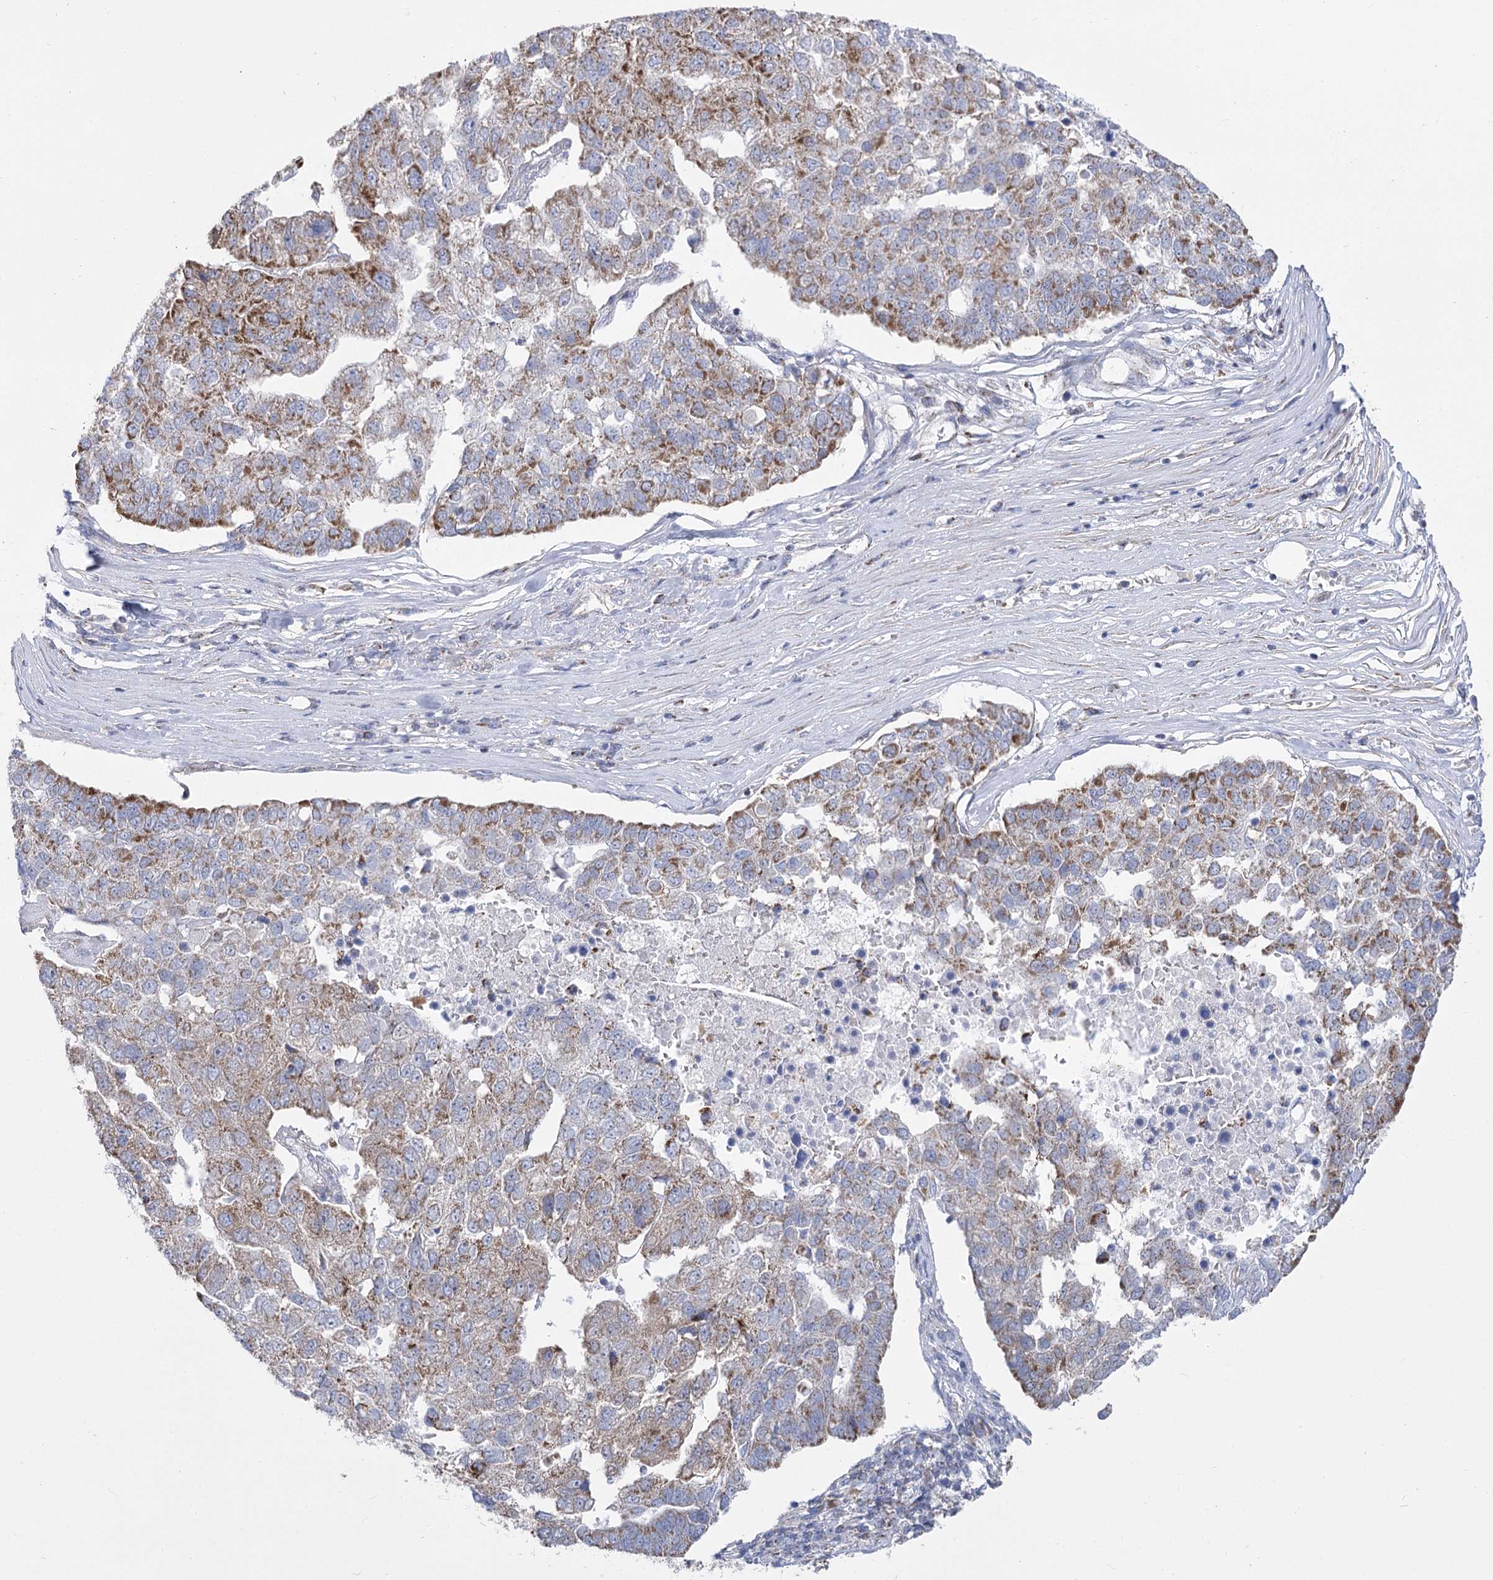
{"staining": {"intensity": "moderate", "quantity": "25%-75%", "location": "cytoplasmic/membranous"}, "tissue": "pancreatic cancer", "cell_type": "Tumor cells", "image_type": "cancer", "snomed": [{"axis": "morphology", "description": "Adenocarcinoma, NOS"}, {"axis": "topography", "description": "Pancreas"}], "caption": "IHC photomicrograph of neoplastic tissue: human pancreatic adenocarcinoma stained using immunohistochemistry displays medium levels of moderate protein expression localized specifically in the cytoplasmic/membranous of tumor cells, appearing as a cytoplasmic/membranous brown color.", "gene": "PDHB", "patient": {"sex": "female", "age": 61}}